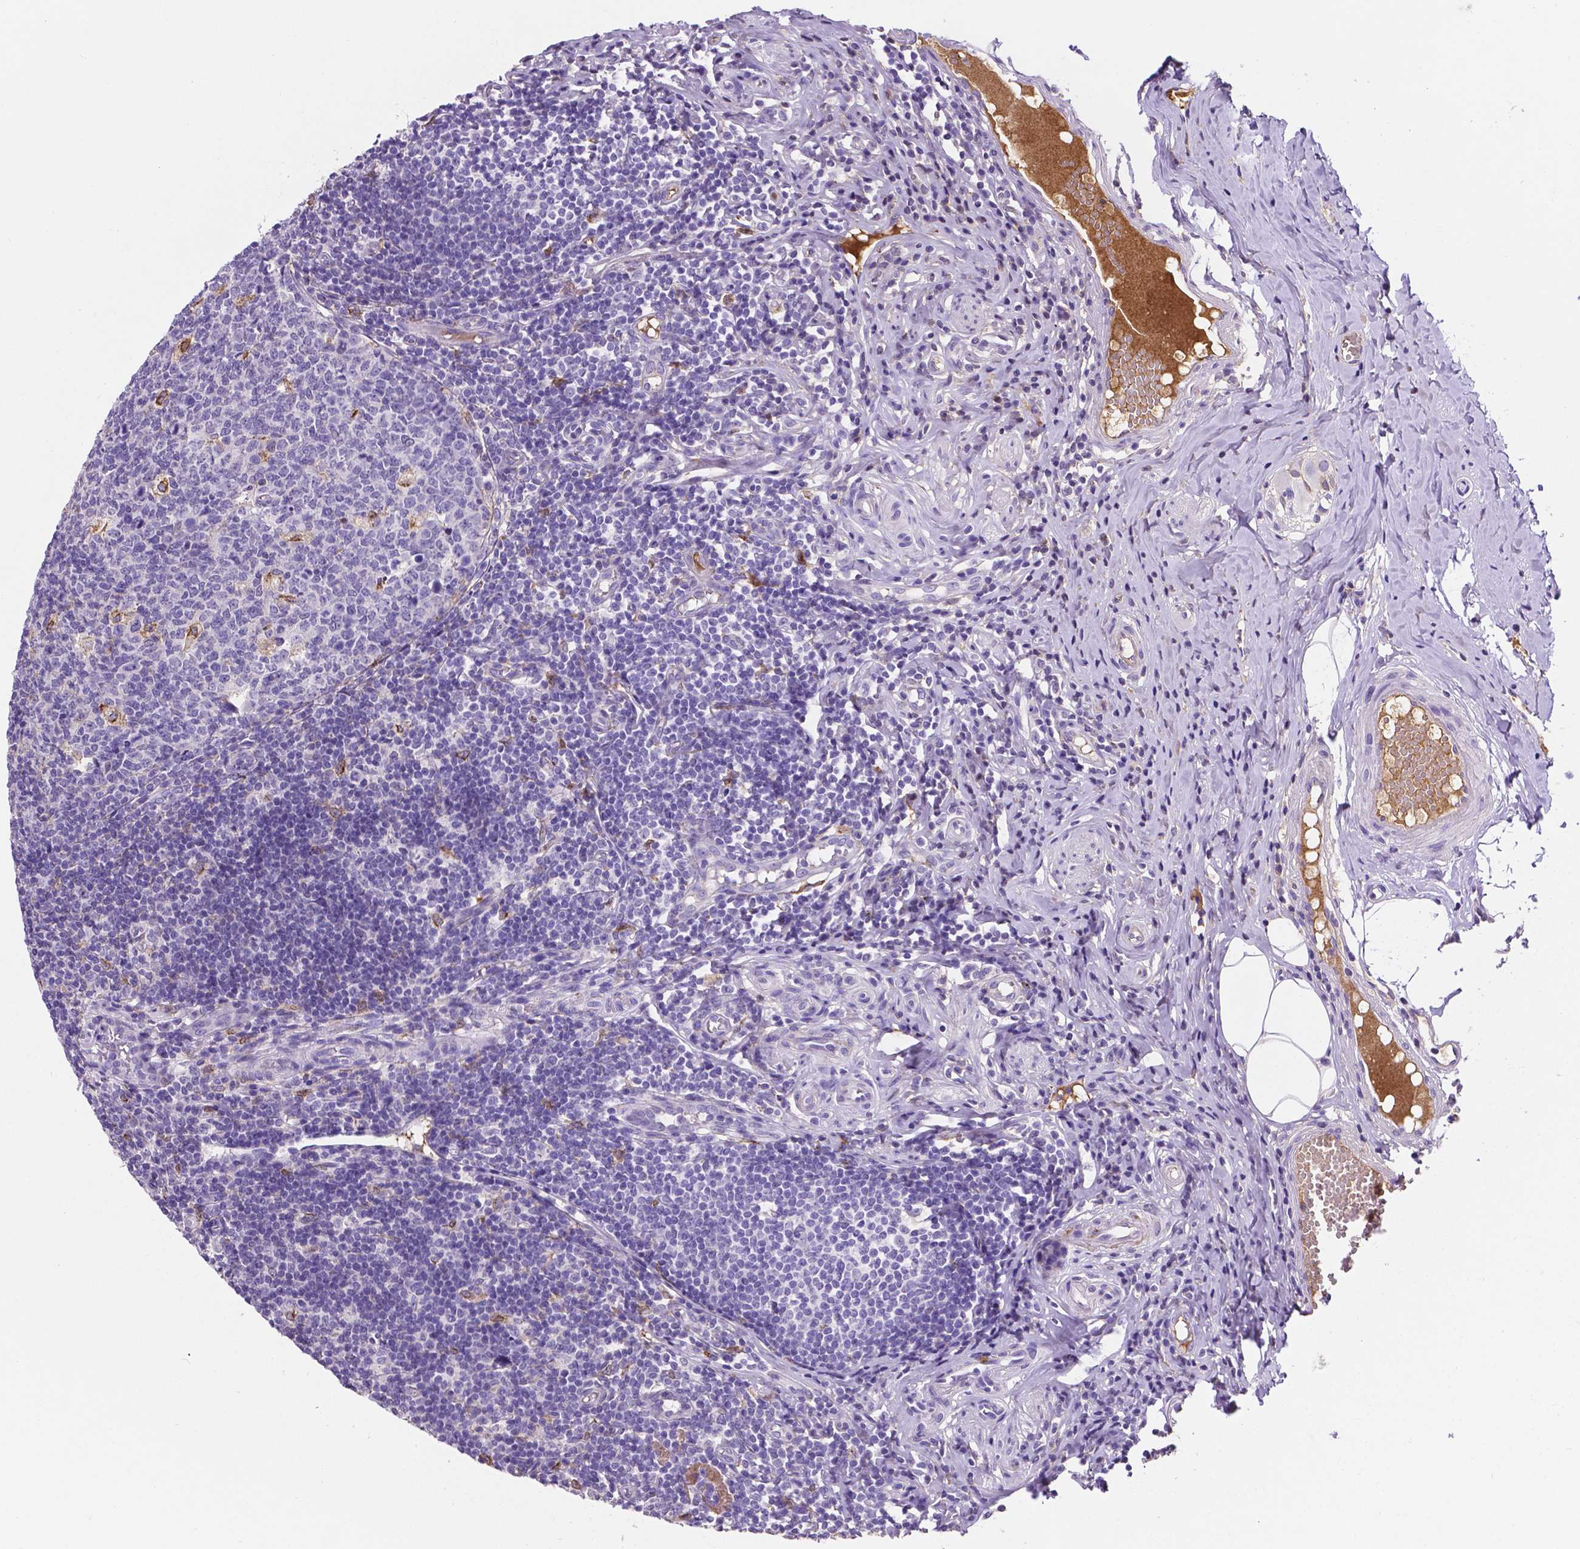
{"staining": {"intensity": "negative", "quantity": "none", "location": "none"}, "tissue": "appendix", "cell_type": "Glandular cells", "image_type": "normal", "snomed": [{"axis": "morphology", "description": "Normal tissue, NOS"}, {"axis": "topography", "description": "Appendix"}], "caption": "Immunohistochemical staining of unremarkable human appendix reveals no significant positivity in glandular cells.", "gene": "APOE", "patient": {"sex": "male", "age": 18}}